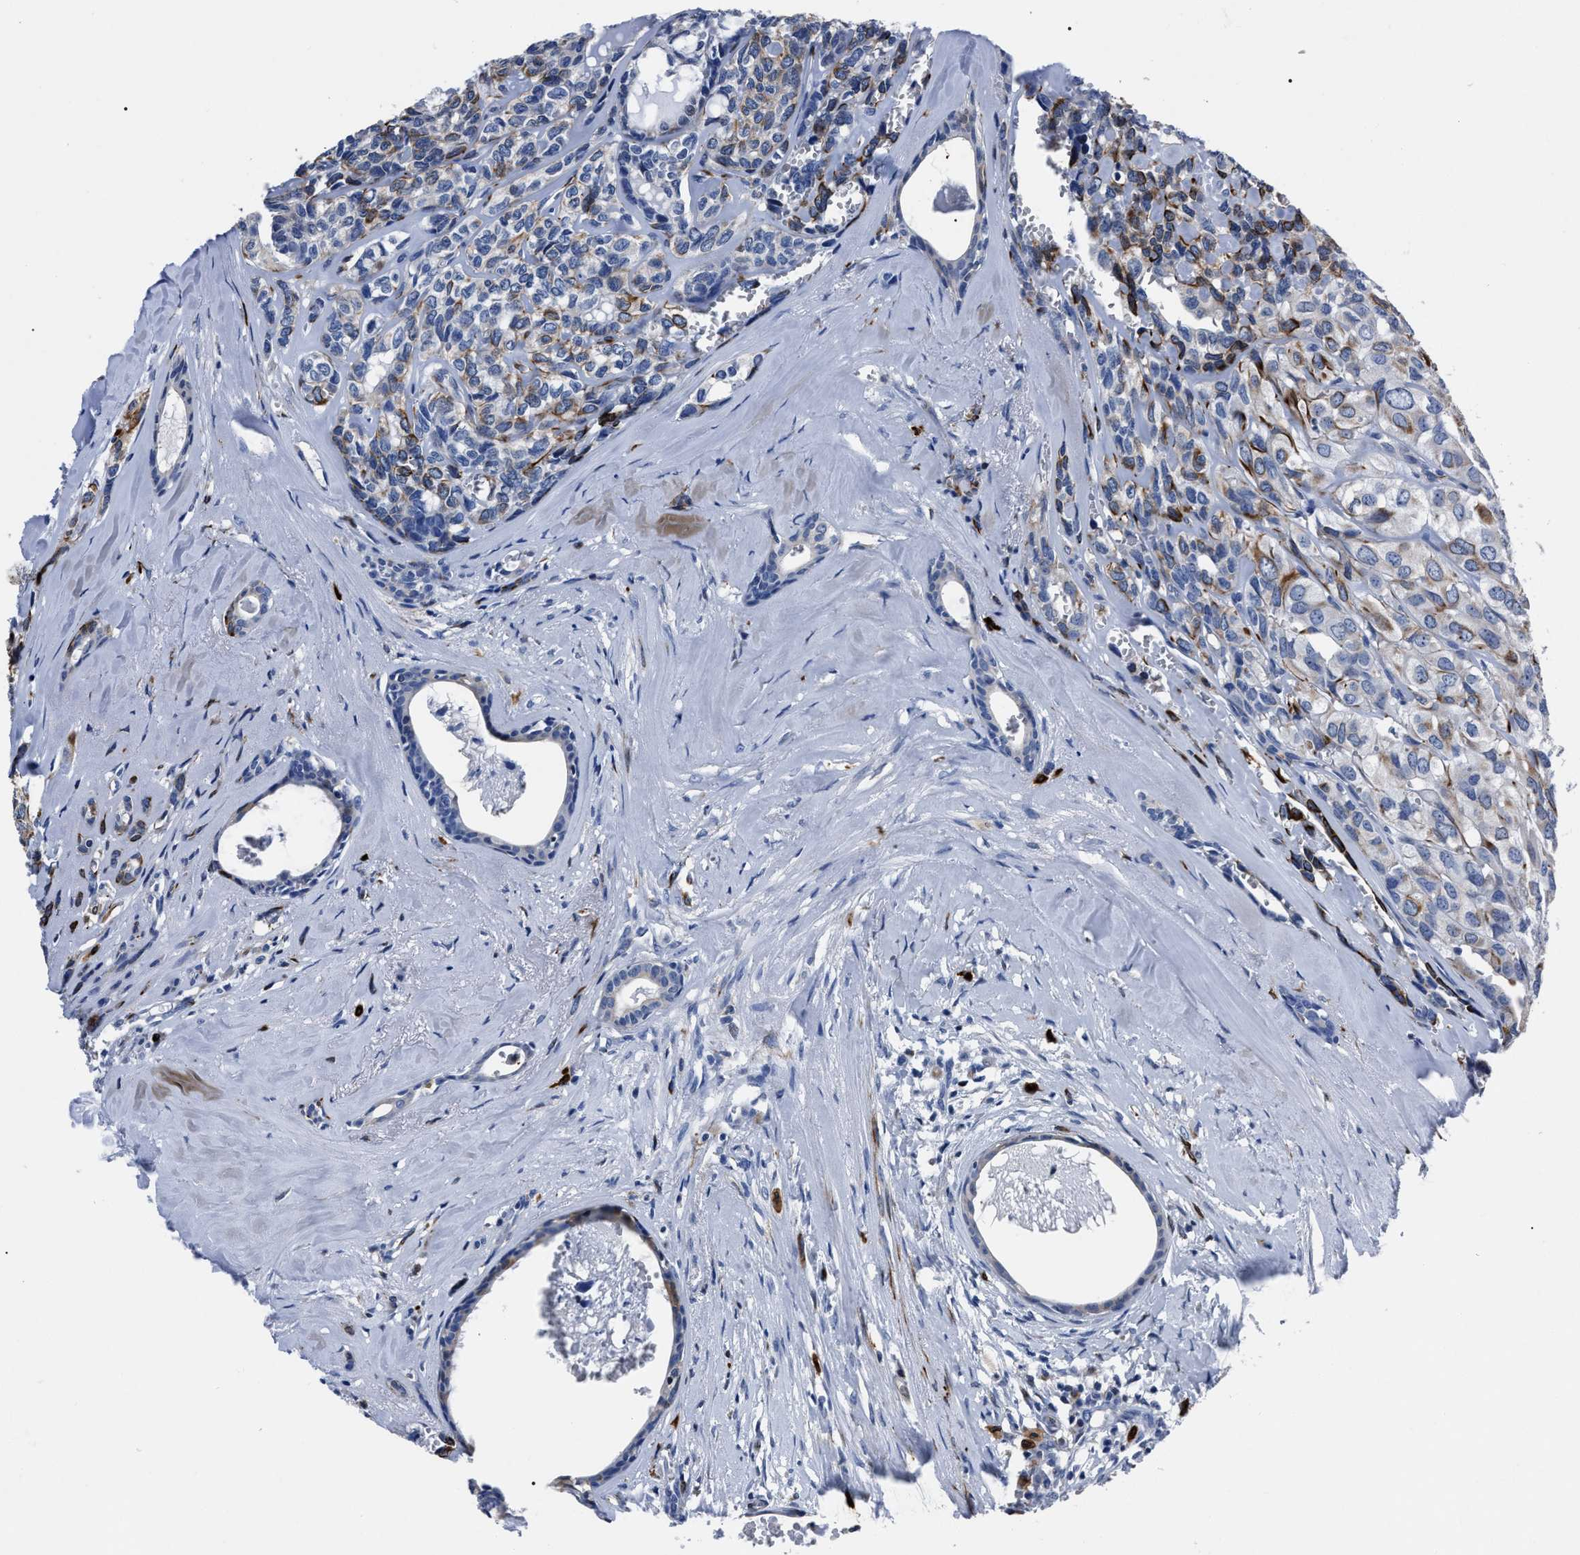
{"staining": {"intensity": "moderate", "quantity": "25%-75%", "location": "cytoplasmic/membranous"}, "tissue": "head and neck cancer", "cell_type": "Tumor cells", "image_type": "cancer", "snomed": [{"axis": "morphology", "description": "Adenocarcinoma, NOS"}, {"axis": "topography", "description": "Salivary gland, NOS"}, {"axis": "topography", "description": "Head-Neck"}], "caption": "Immunohistochemistry (IHC) micrograph of neoplastic tissue: human head and neck cancer stained using immunohistochemistry exhibits medium levels of moderate protein expression localized specifically in the cytoplasmic/membranous of tumor cells, appearing as a cytoplasmic/membranous brown color.", "gene": "OR10G3", "patient": {"sex": "female", "age": 76}}